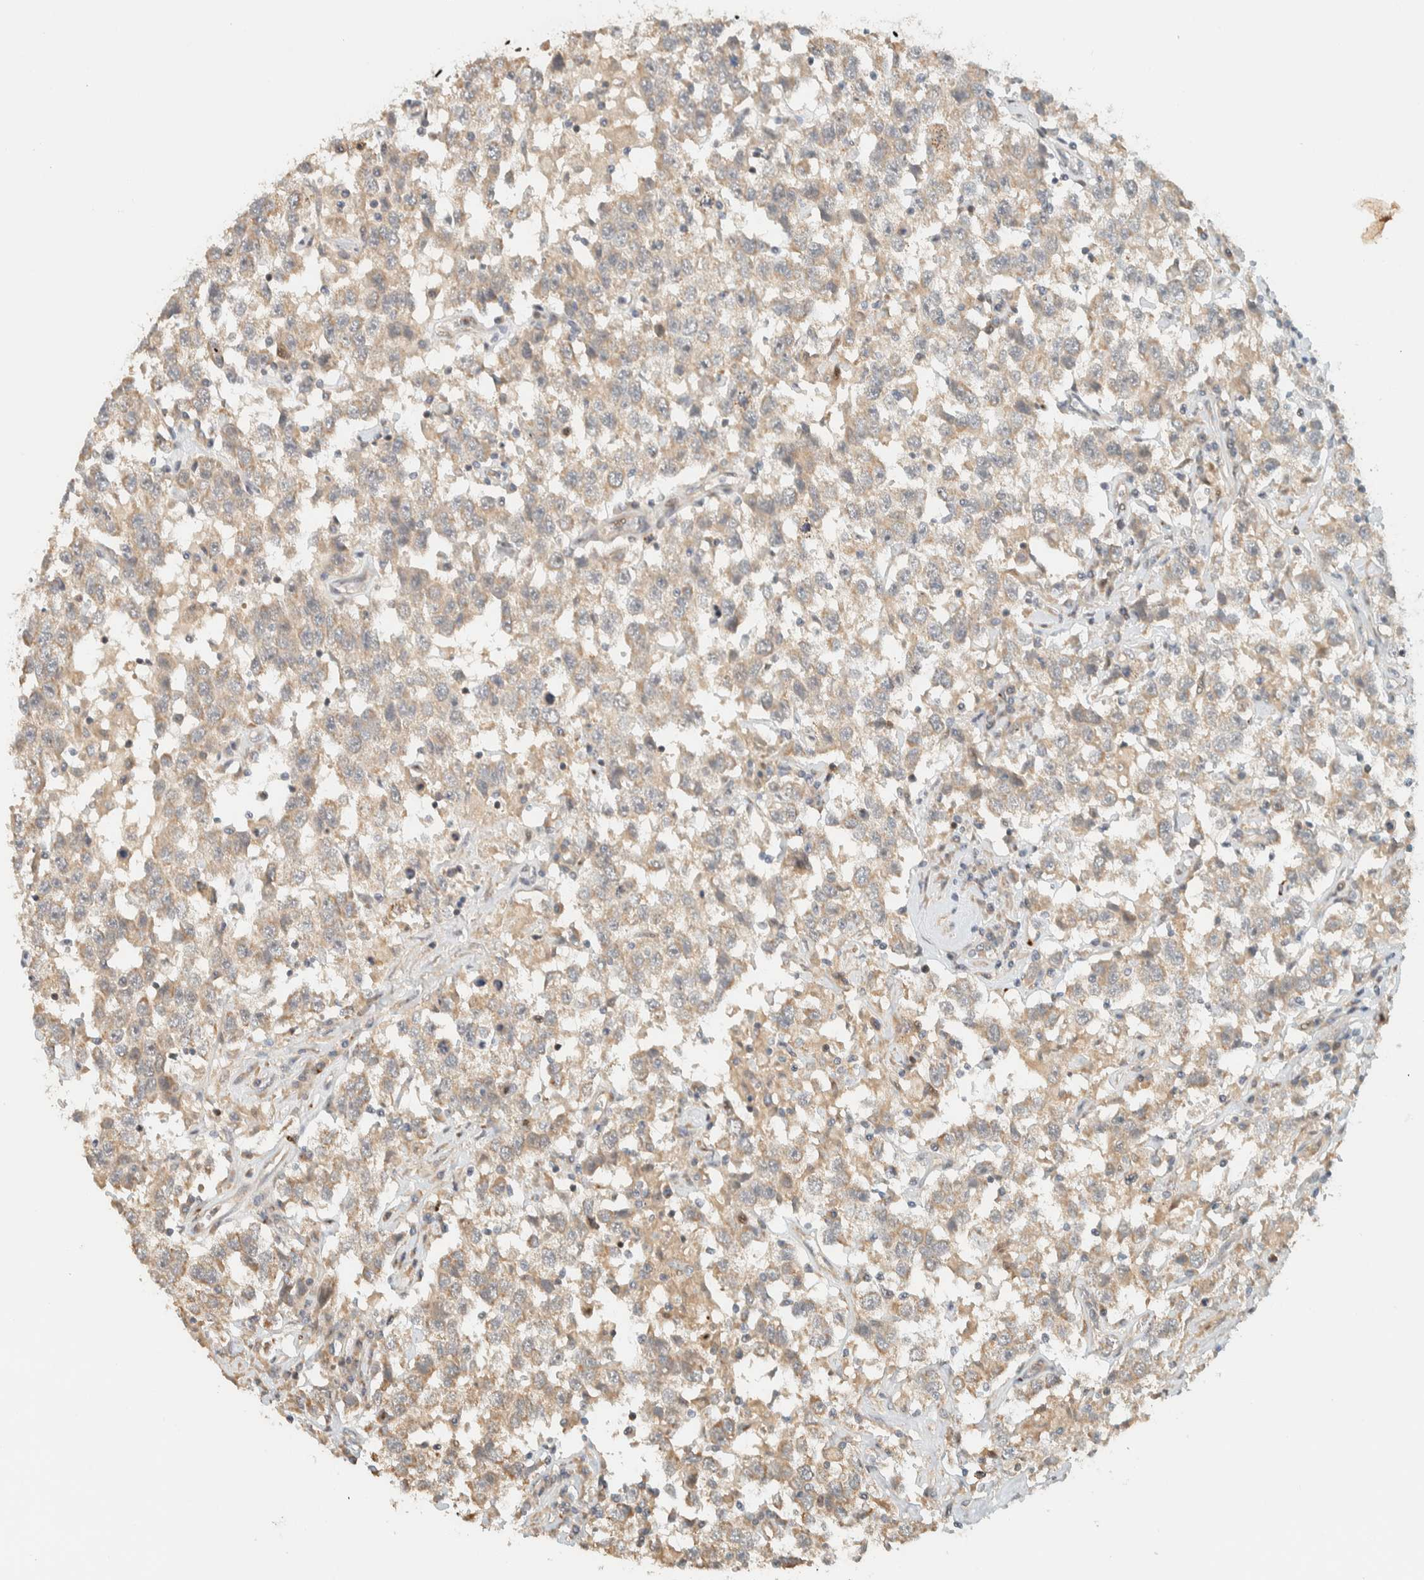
{"staining": {"intensity": "weak", "quantity": "25%-75%", "location": "cytoplasmic/membranous"}, "tissue": "testis cancer", "cell_type": "Tumor cells", "image_type": "cancer", "snomed": [{"axis": "morphology", "description": "Seminoma, NOS"}, {"axis": "topography", "description": "Testis"}], "caption": "Tumor cells demonstrate low levels of weak cytoplasmic/membranous staining in approximately 25%-75% of cells in human seminoma (testis). (brown staining indicates protein expression, while blue staining denotes nuclei).", "gene": "CCDC171", "patient": {"sex": "male", "age": 41}}